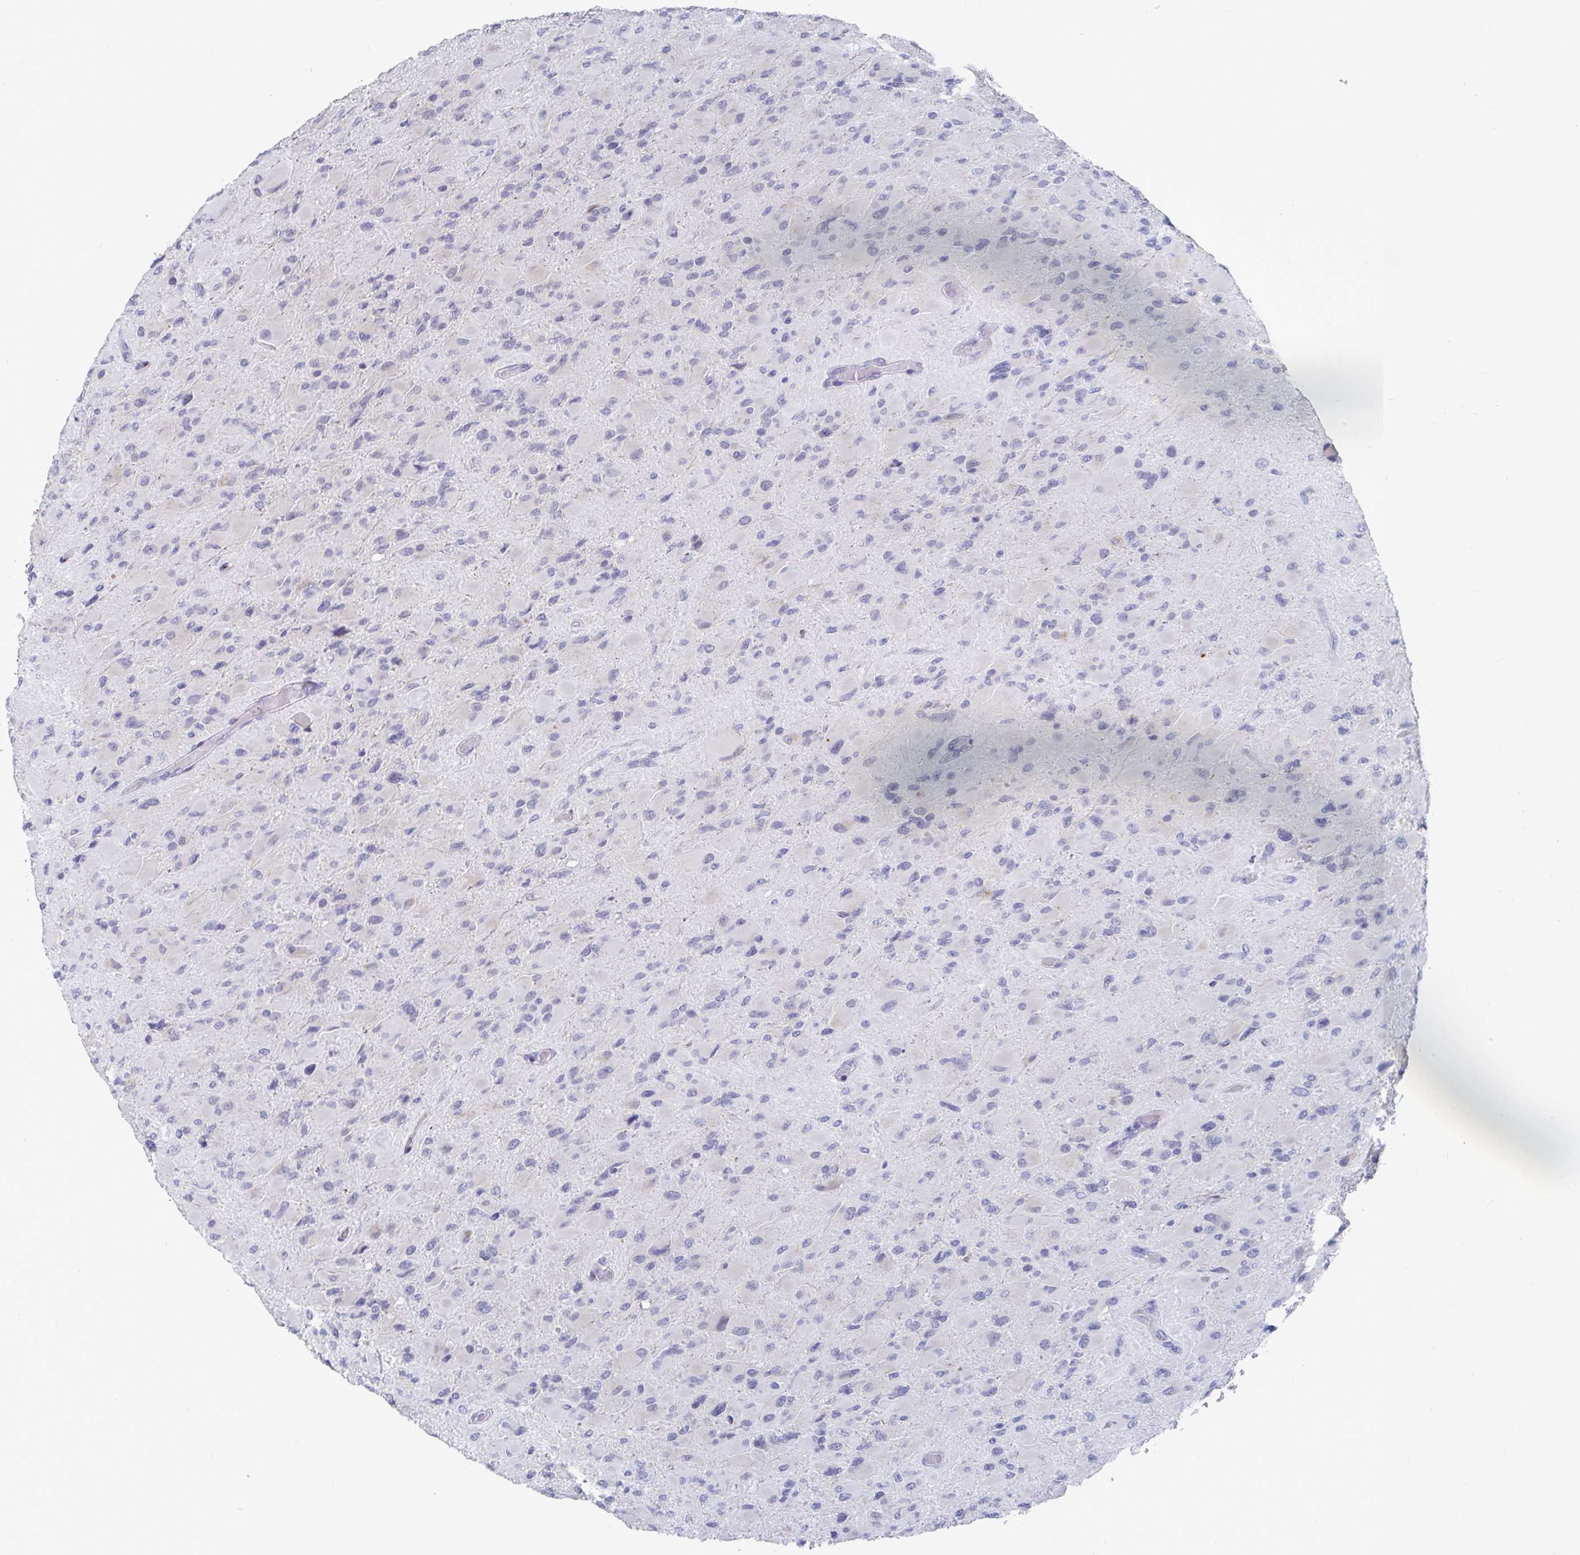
{"staining": {"intensity": "negative", "quantity": "none", "location": "none"}, "tissue": "glioma", "cell_type": "Tumor cells", "image_type": "cancer", "snomed": [{"axis": "morphology", "description": "Glioma, malignant, High grade"}, {"axis": "topography", "description": "Cerebral cortex"}], "caption": "The image reveals no staining of tumor cells in glioma. (DAB (3,3'-diaminobenzidine) immunohistochemistry (IHC), high magnification).", "gene": "TAS2R39", "patient": {"sex": "female", "age": 36}}